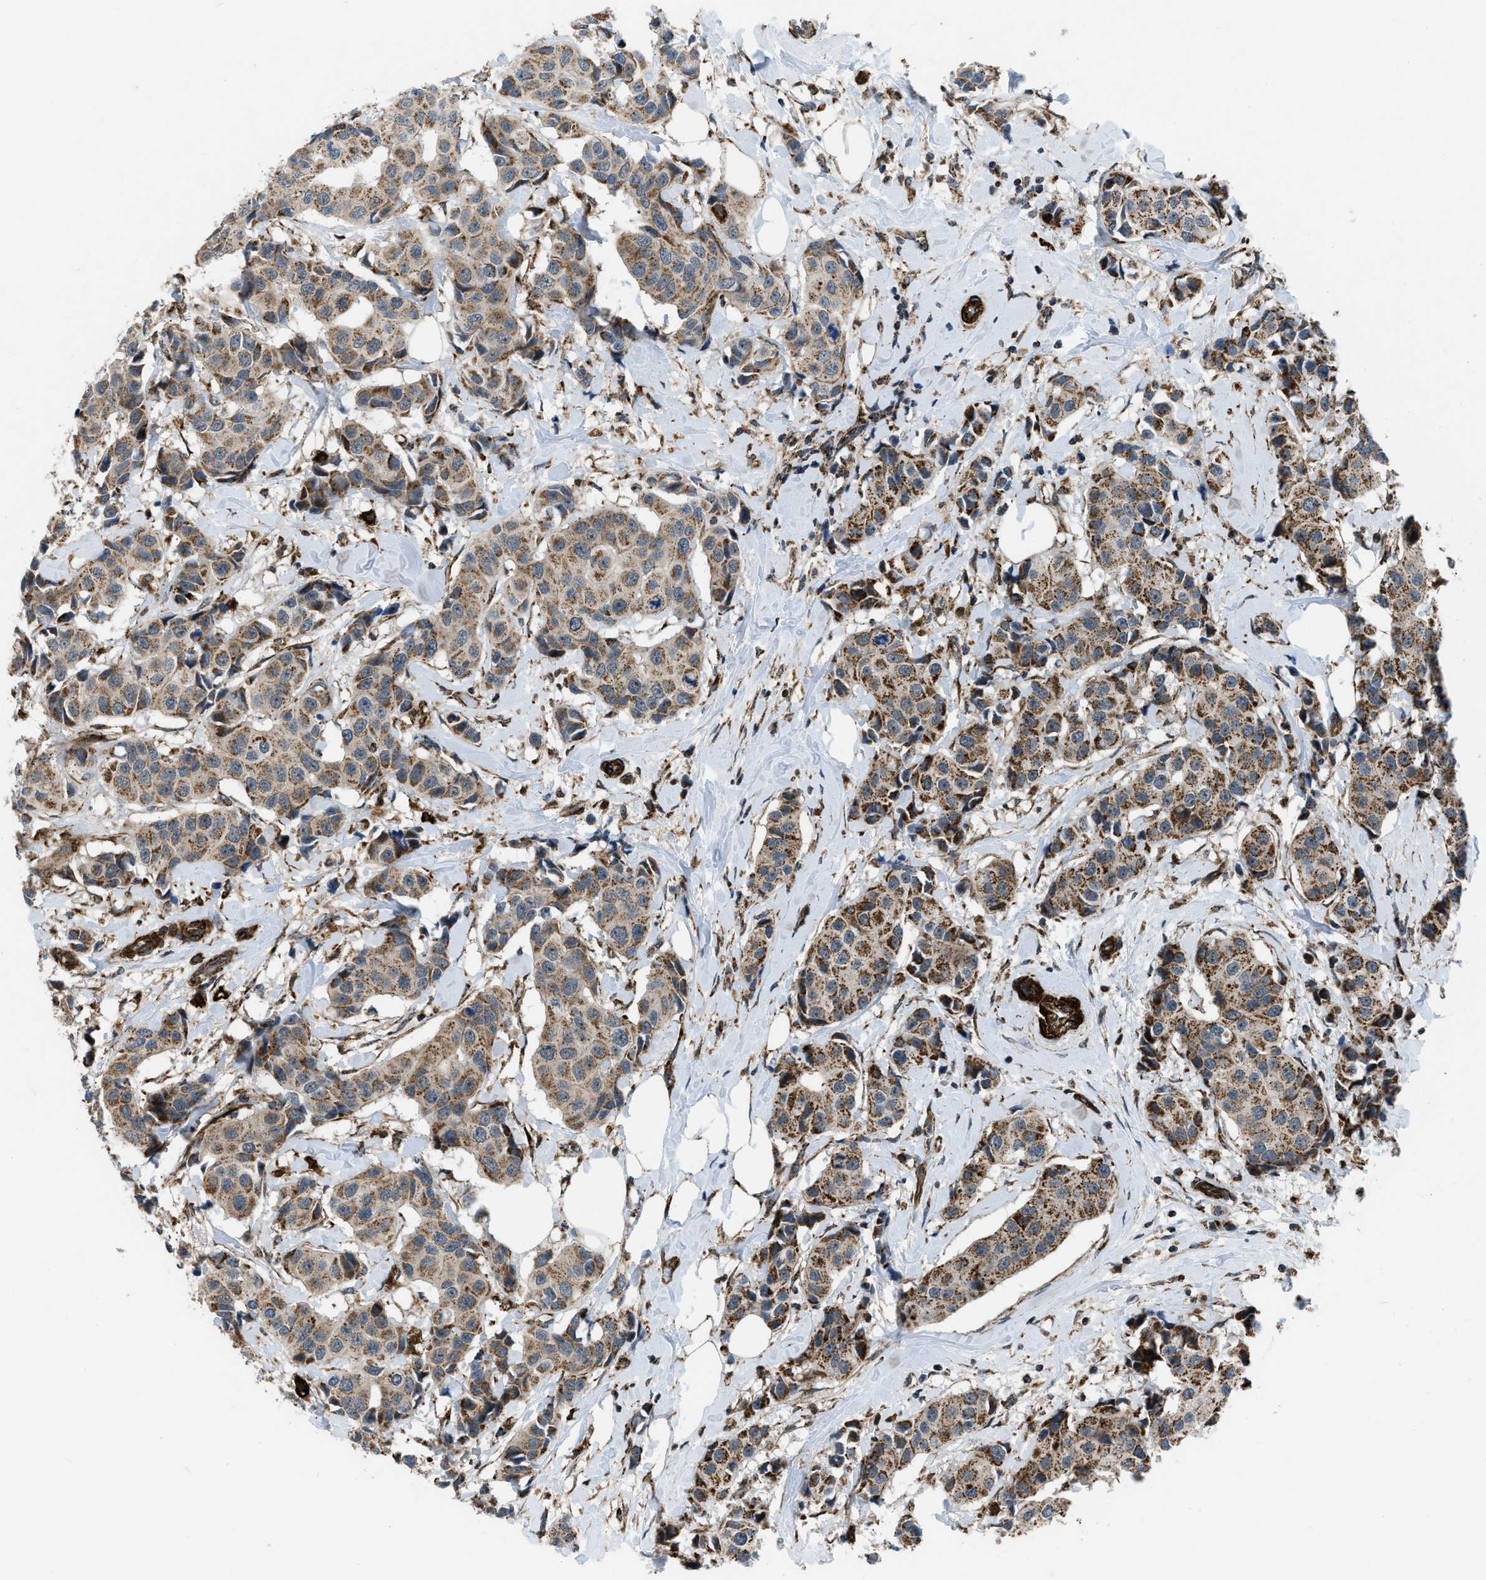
{"staining": {"intensity": "moderate", "quantity": ">75%", "location": "cytoplasmic/membranous"}, "tissue": "breast cancer", "cell_type": "Tumor cells", "image_type": "cancer", "snomed": [{"axis": "morphology", "description": "Normal tissue, NOS"}, {"axis": "morphology", "description": "Duct carcinoma"}, {"axis": "topography", "description": "Breast"}], "caption": "Protein staining of breast cancer tissue reveals moderate cytoplasmic/membranous staining in about >75% of tumor cells.", "gene": "GSDME", "patient": {"sex": "female", "age": 39}}